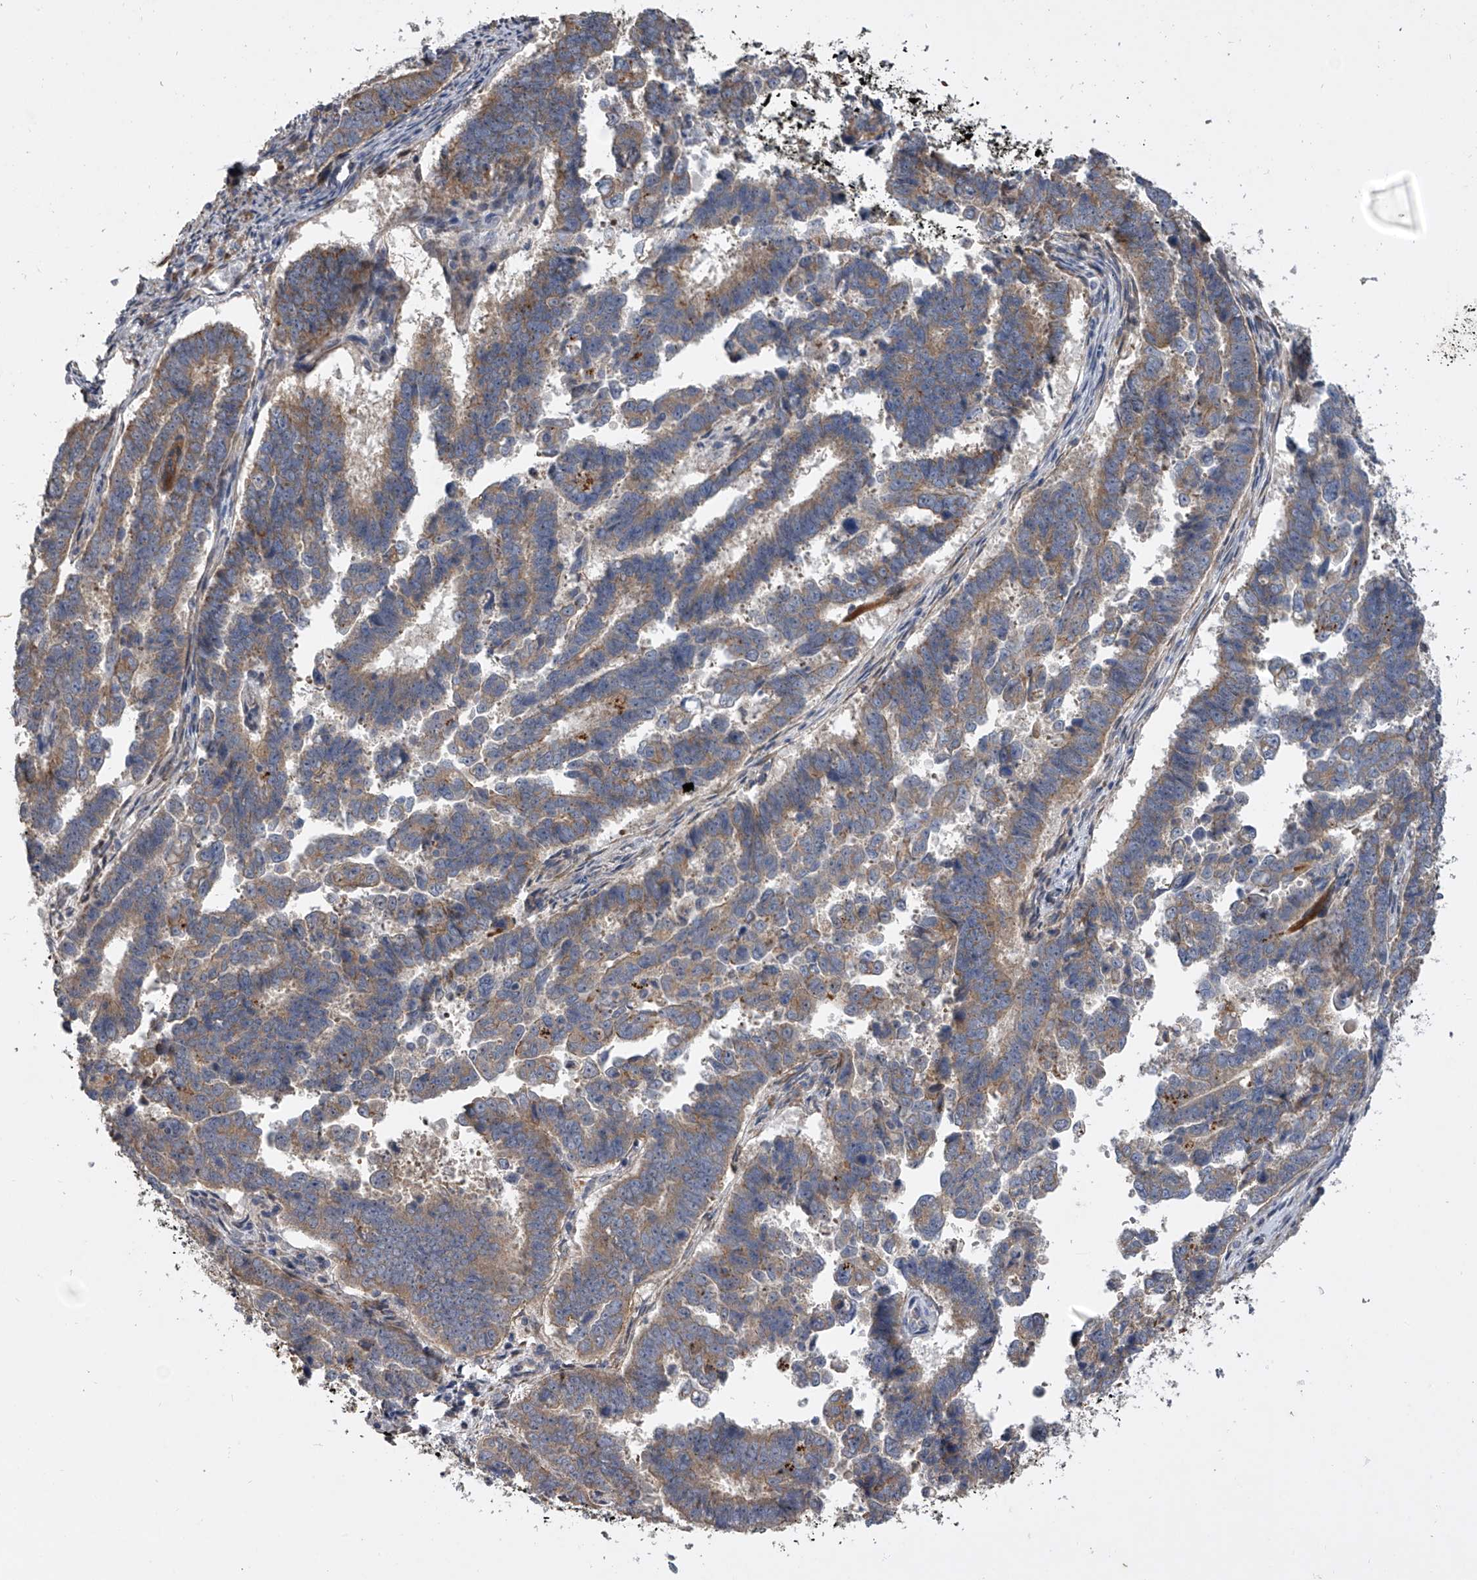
{"staining": {"intensity": "moderate", "quantity": ">75%", "location": "cytoplasmic/membranous"}, "tissue": "endometrial cancer", "cell_type": "Tumor cells", "image_type": "cancer", "snomed": [{"axis": "morphology", "description": "Adenocarcinoma, NOS"}, {"axis": "topography", "description": "Endometrium"}], "caption": "Immunohistochemical staining of endometrial cancer (adenocarcinoma) shows medium levels of moderate cytoplasmic/membranous protein positivity in about >75% of tumor cells.", "gene": "DOCK9", "patient": {"sex": "female", "age": 75}}